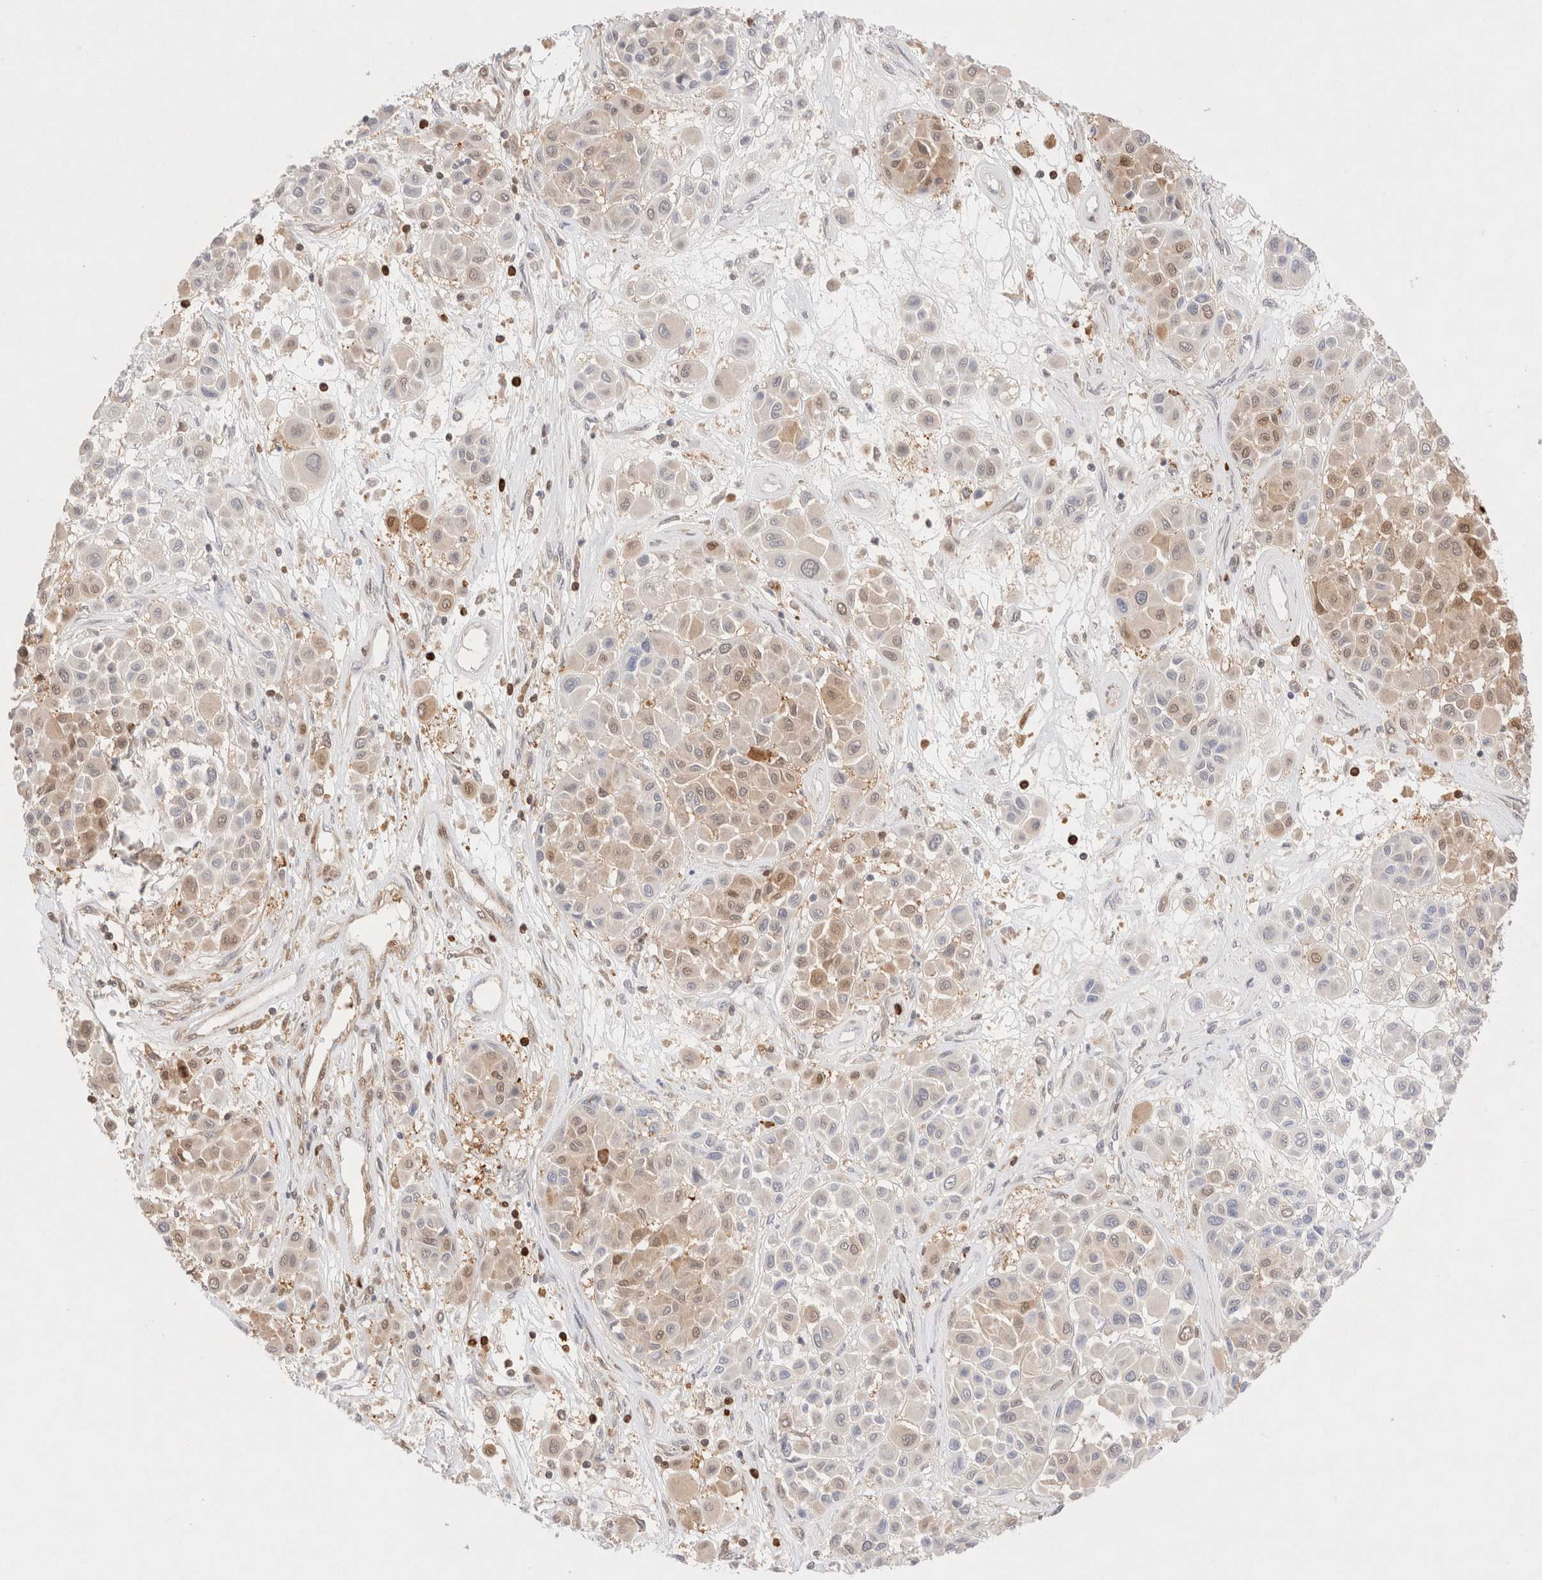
{"staining": {"intensity": "moderate", "quantity": "25%-75%", "location": "cytoplasmic/membranous,nuclear"}, "tissue": "melanoma", "cell_type": "Tumor cells", "image_type": "cancer", "snomed": [{"axis": "morphology", "description": "Malignant melanoma, Metastatic site"}, {"axis": "topography", "description": "Soft tissue"}], "caption": "Human melanoma stained with a brown dye reveals moderate cytoplasmic/membranous and nuclear positive positivity in approximately 25%-75% of tumor cells.", "gene": "STARD10", "patient": {"sex": "male", "age": 41}}